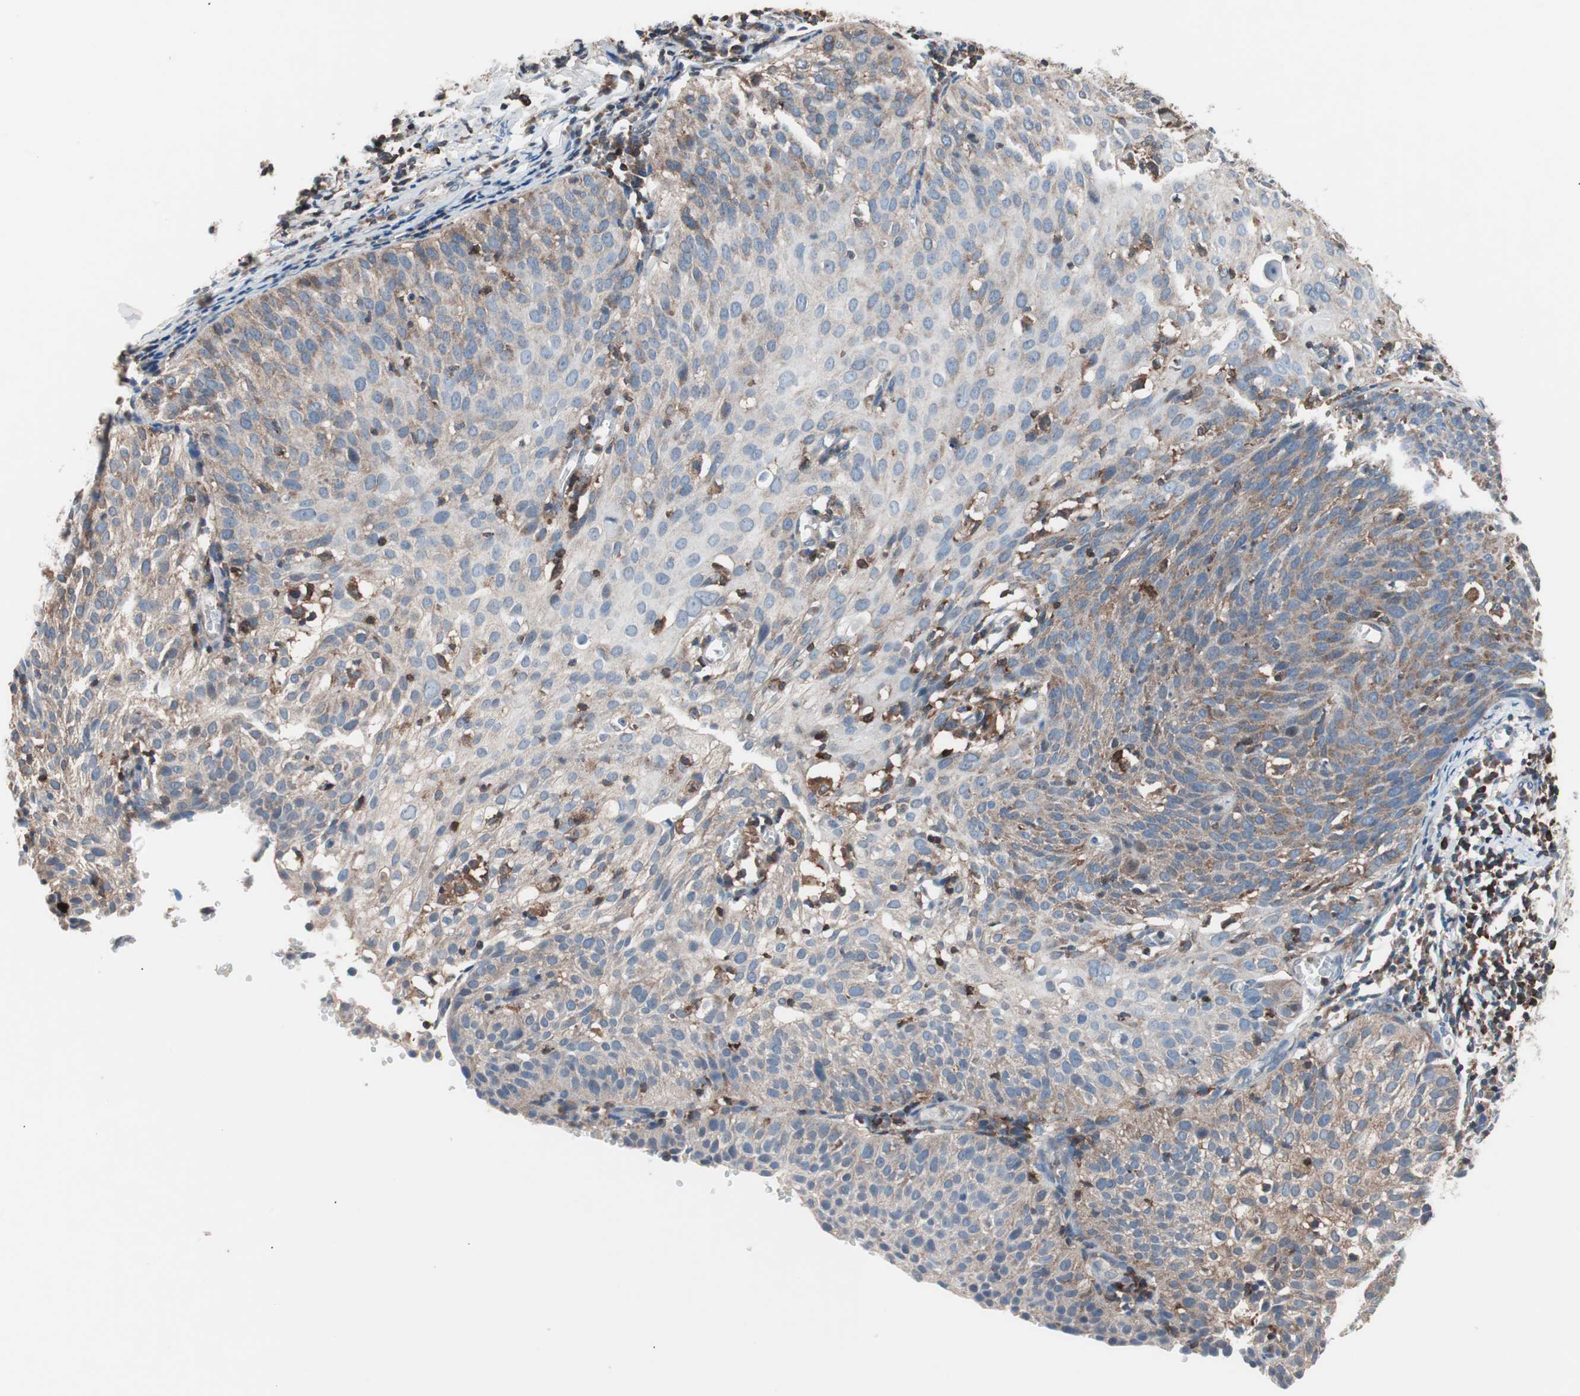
{"staining": {"intensity": "moderate", "quantity": ">75%", "location": "cytoplasmic/membranous"}, "tissue": "cervical cancer", "cell_type": "Tumor cells", "image_type": "cancer", "snomed": [{"axis": "morphology", "description": "Squamous cell carcinoma, NOS"}, {"axis": "topography", "description": "Cervix"}], "caption": "Cervical cancer (squamous cell carcinoma) stained with DAB IHC demonstrates medium levels of moderate cytoplasmic/membranous staining in approximately >75% of tumor cells.", "gene": "PIK3R1", "patient": {"sex": "female", "age": 38}}